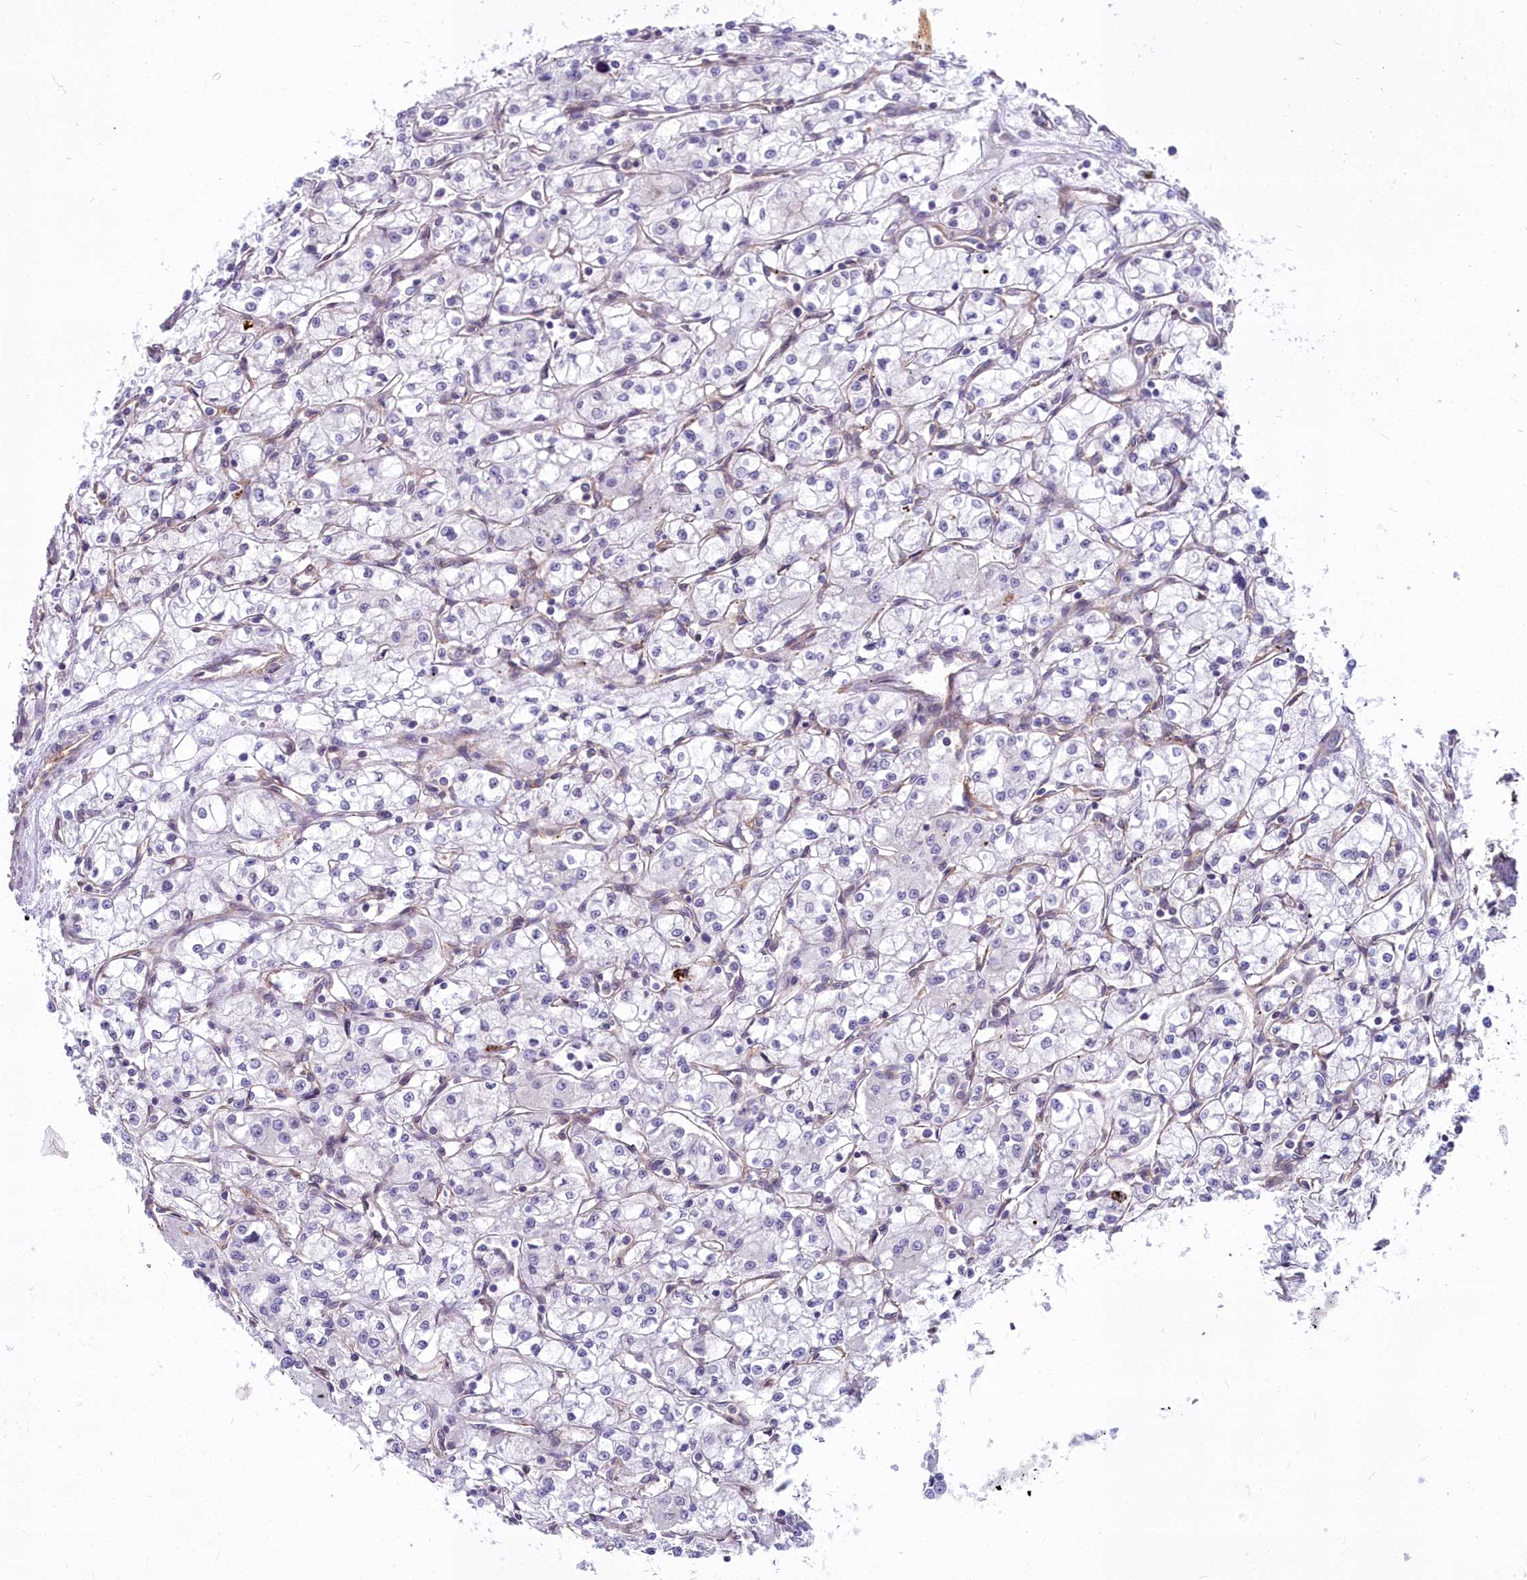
{"staining": {"intensity": "negative", "quantity": "none", "location": "none"}, "tissue": "renal cancer", "cell_type": "Tumor cells", "image_type": "cancer", "snomed": [{"axis": "morphology", "description": "Adenocarcinoma, NOS"}, {"axis": "topography", "description": "Kidney"}], "caption": "Renal cancer stained for a protein using immunohistochemistry (IHC) exhibits no positivity tumor cells.", "gene": "HLA-DOA", "patient": {"sex": "male", "age": 59}}